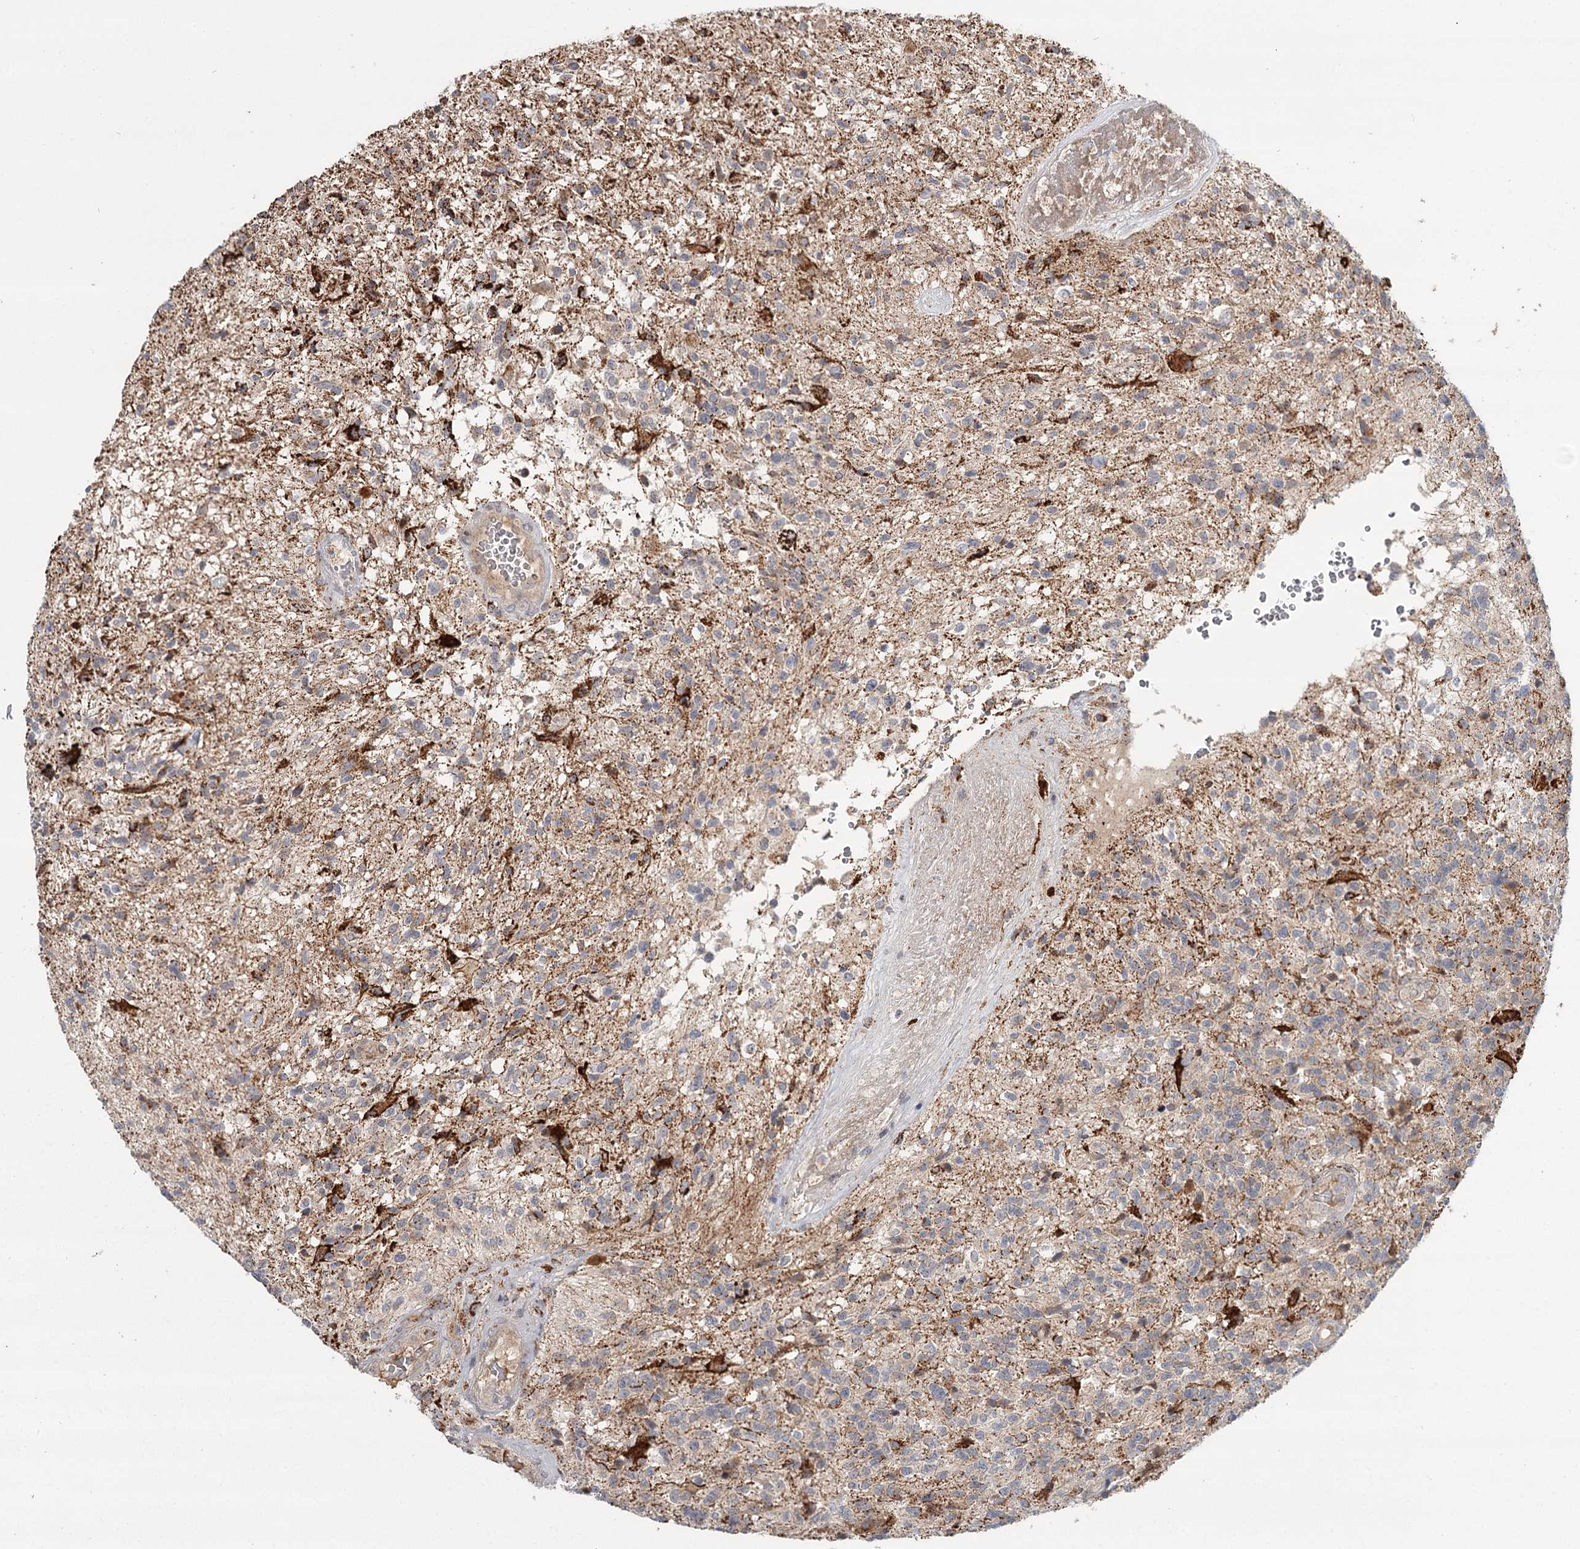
{"staining": {"intensity": "moderate", "quantity": "<25%", "location": "cytoplasmic/membranous"}, "tissue": "glioma", "cell_type": "Tumor cells", "image_type": "cancer", "snomed": [{"axis": "morphology", "description": "Glioma, malignant, High grade"}, {"axis": "topography", "description": "Brain"}], "caption": "A brown stain labels moderate cytoplasmic/membranous positivity of a protein in glioma tumor cells.", "gene": "CDC123", "patient": {"sex": "male", "age": 56}}